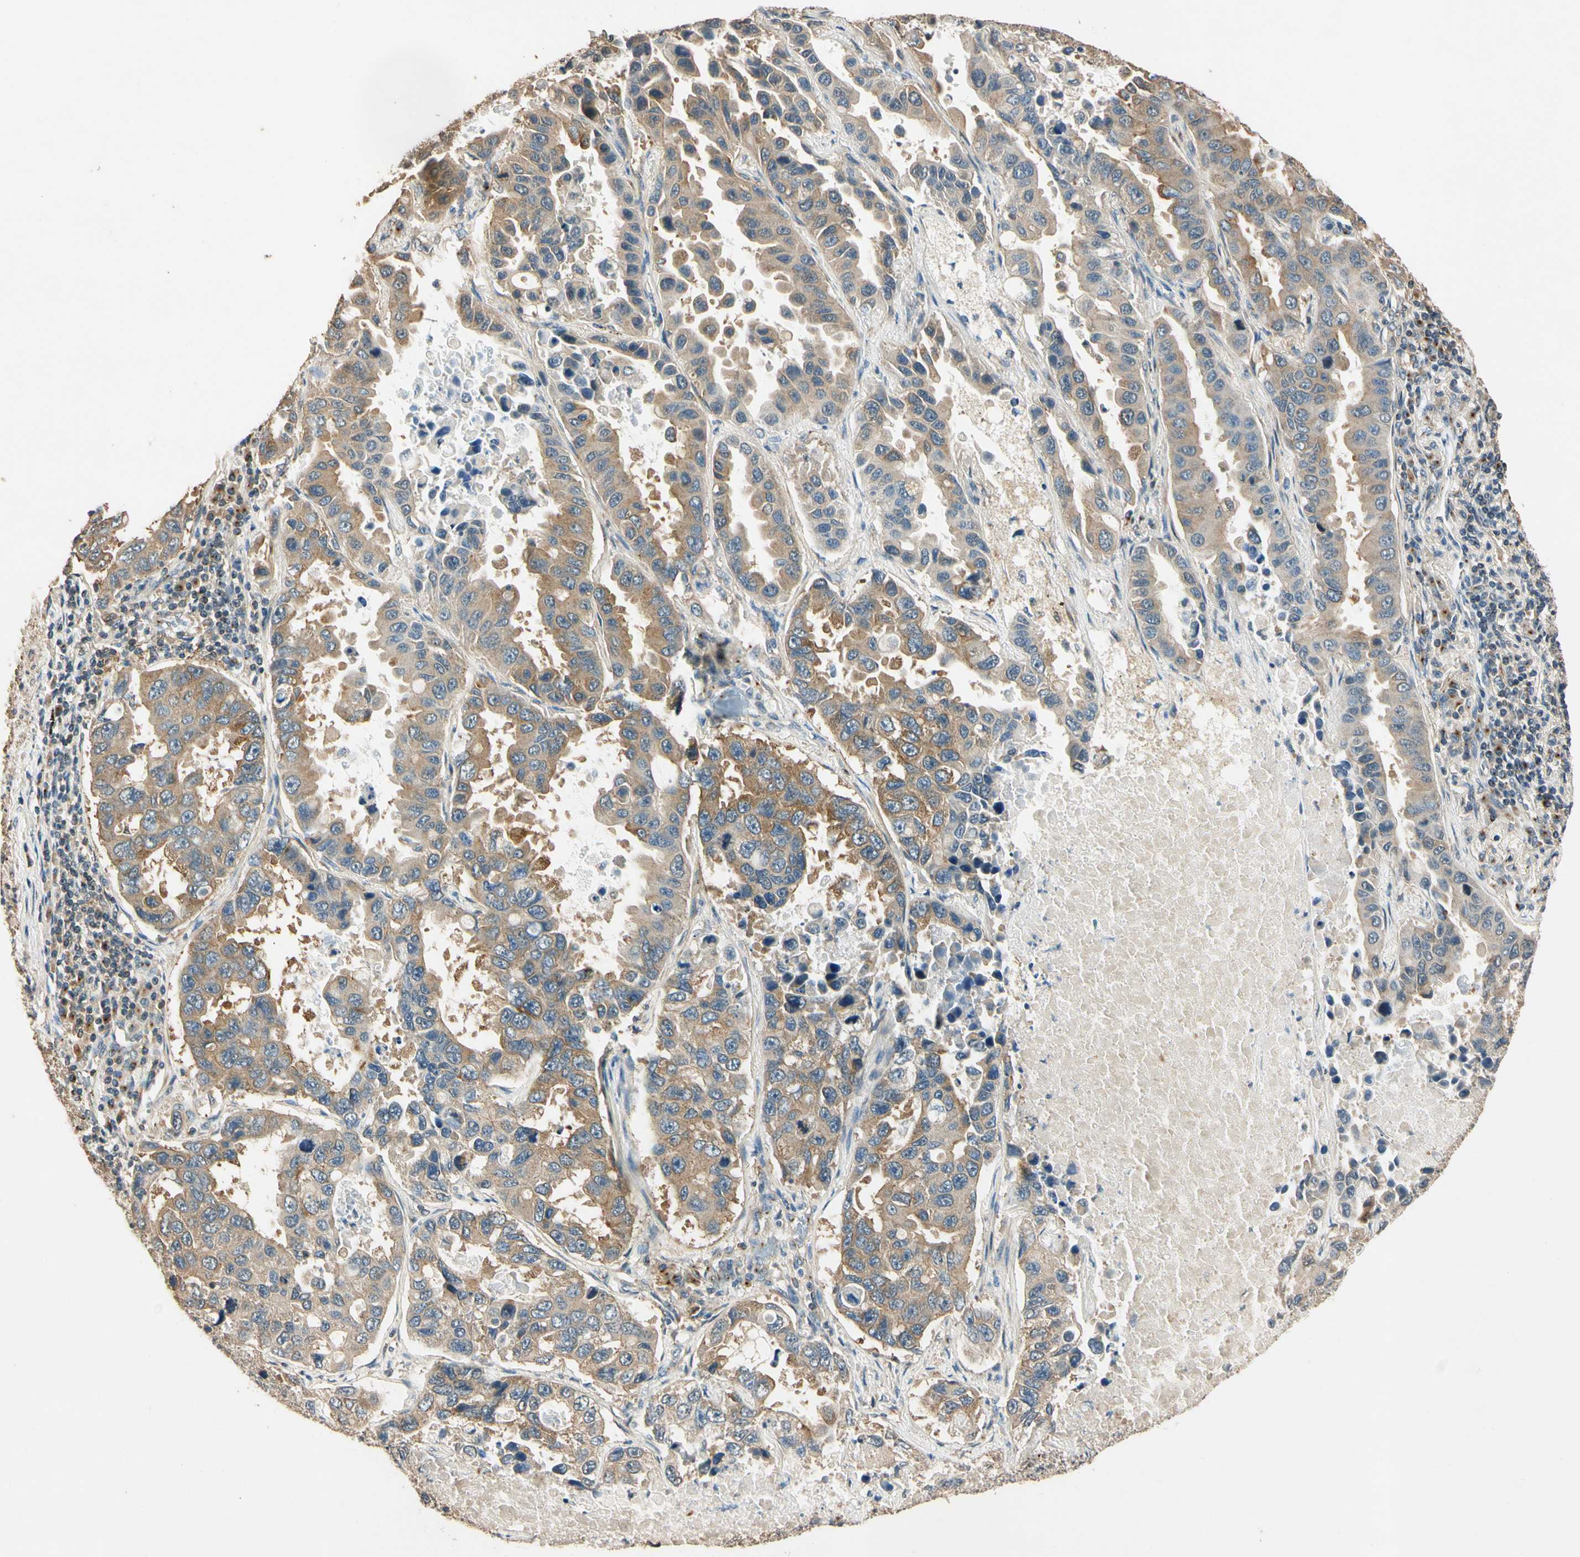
{"staining": {"intensity": "moderate", "quantity": ">75%", "location": "cytoplasmic/membranous"}, "tissue": "lung cancer", "cell_type": "Tumor cells", "image_type": "cancer", "snomed": [{"axis": "morphology", "description": "Adenocarcinoma, NOS"}, {"axis": "topography", "description": "Lung"}], "caption": "Lung cancer stained with immunohistochemistry (IHC) reveals moderate cytoplasmic/membranous expression in approximately >75% of tumor cells.", "gene": "AKAP9", "patient": {"sex": "male", "age": 64}}